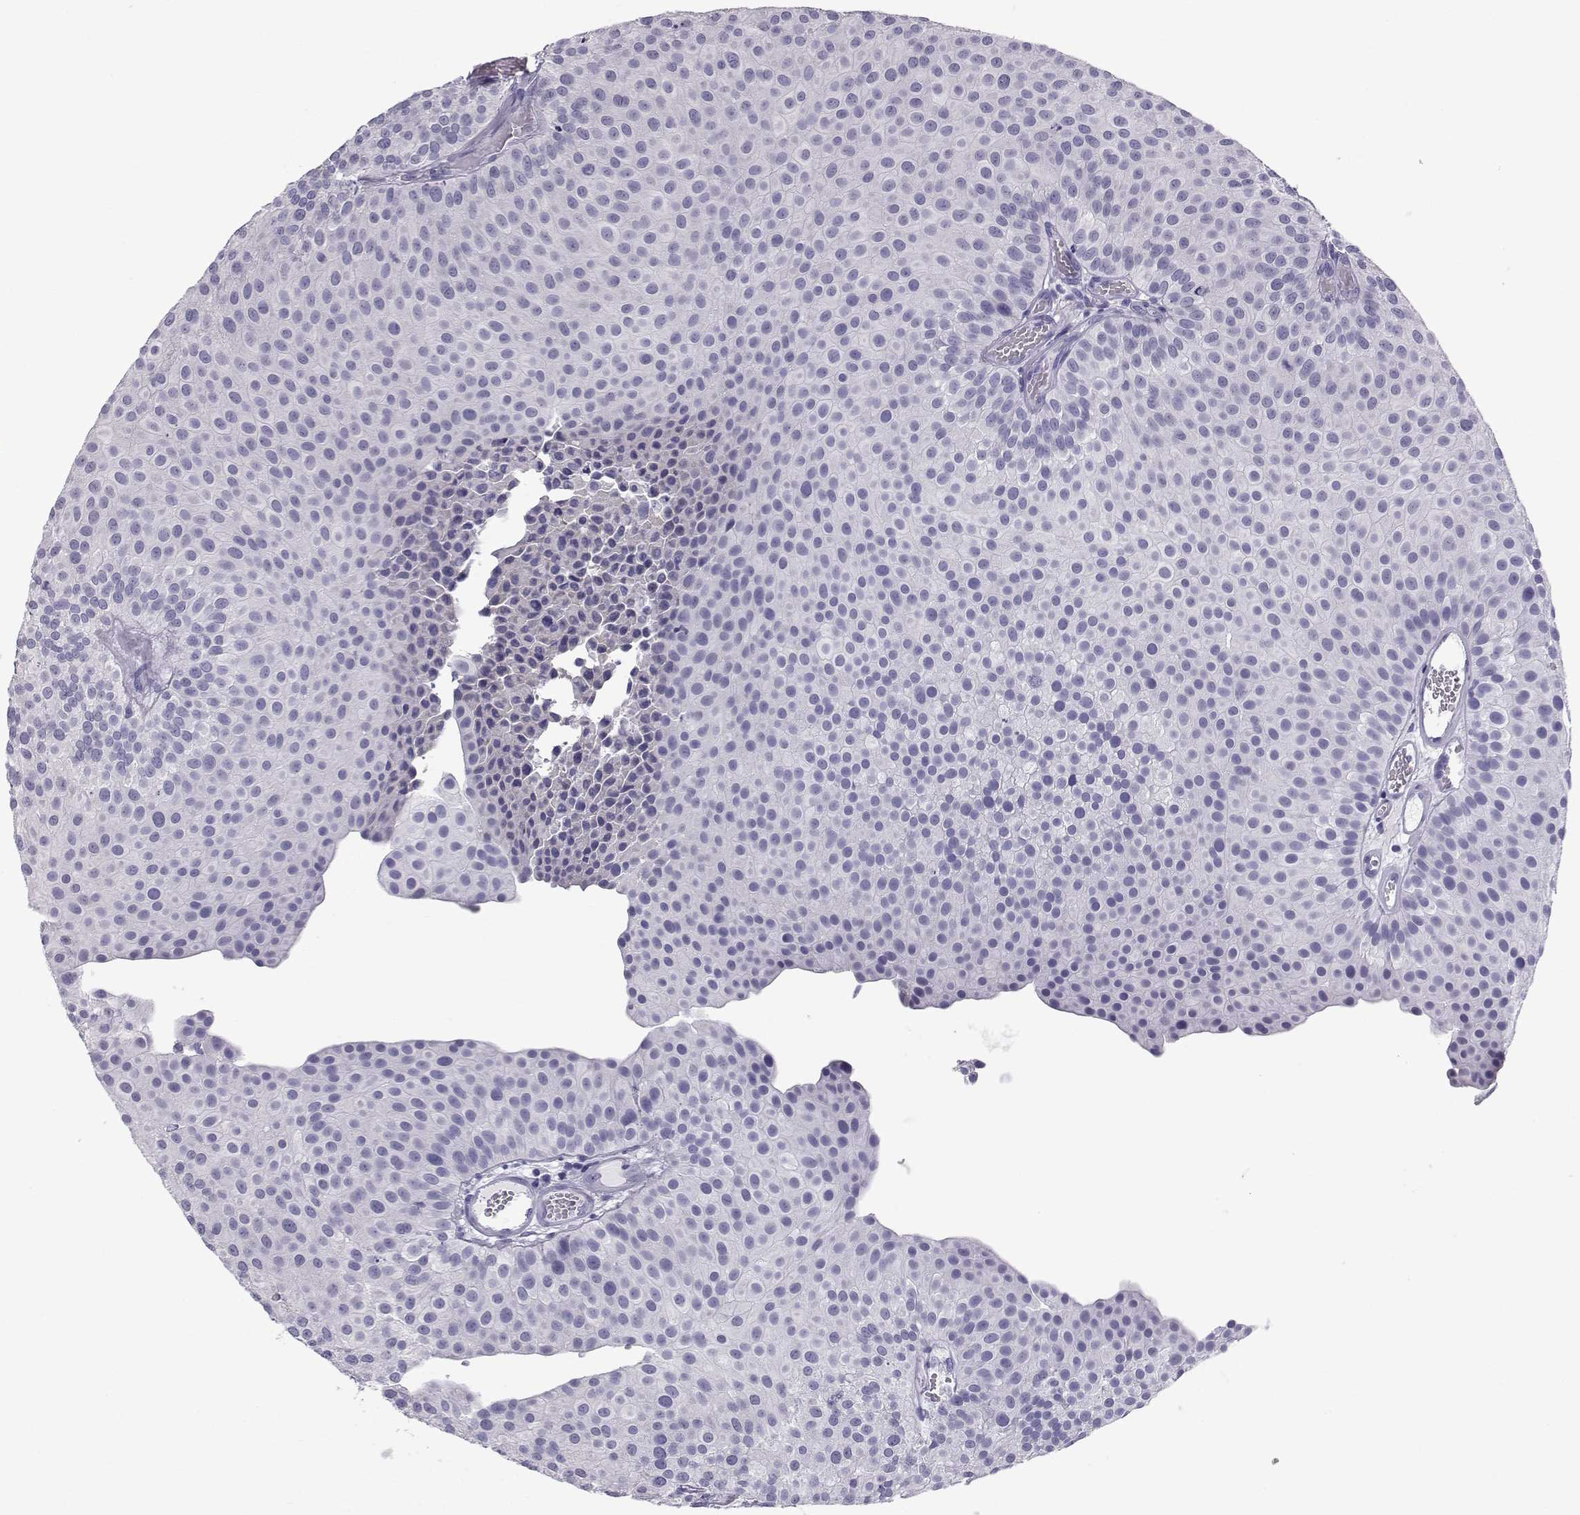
{"staining": {"intensity": "negative", "quantity": "none", "location": "none"}, "tissue": "urothelial cancer", "cell_type": "Tumor cells", "image_type": "cancer", "snomed": [{"axis": "morphology", "description": "Urothelial carcinoma, Low grade"}, {"axis": "topography", "description": "Urinary bladder"}], "caption": "Immunohistochemistry of human urothelial cancer shows no expression in tumor cells.", "gene": "RNASE12", "patient": {"sex": "female", "age": 87}}